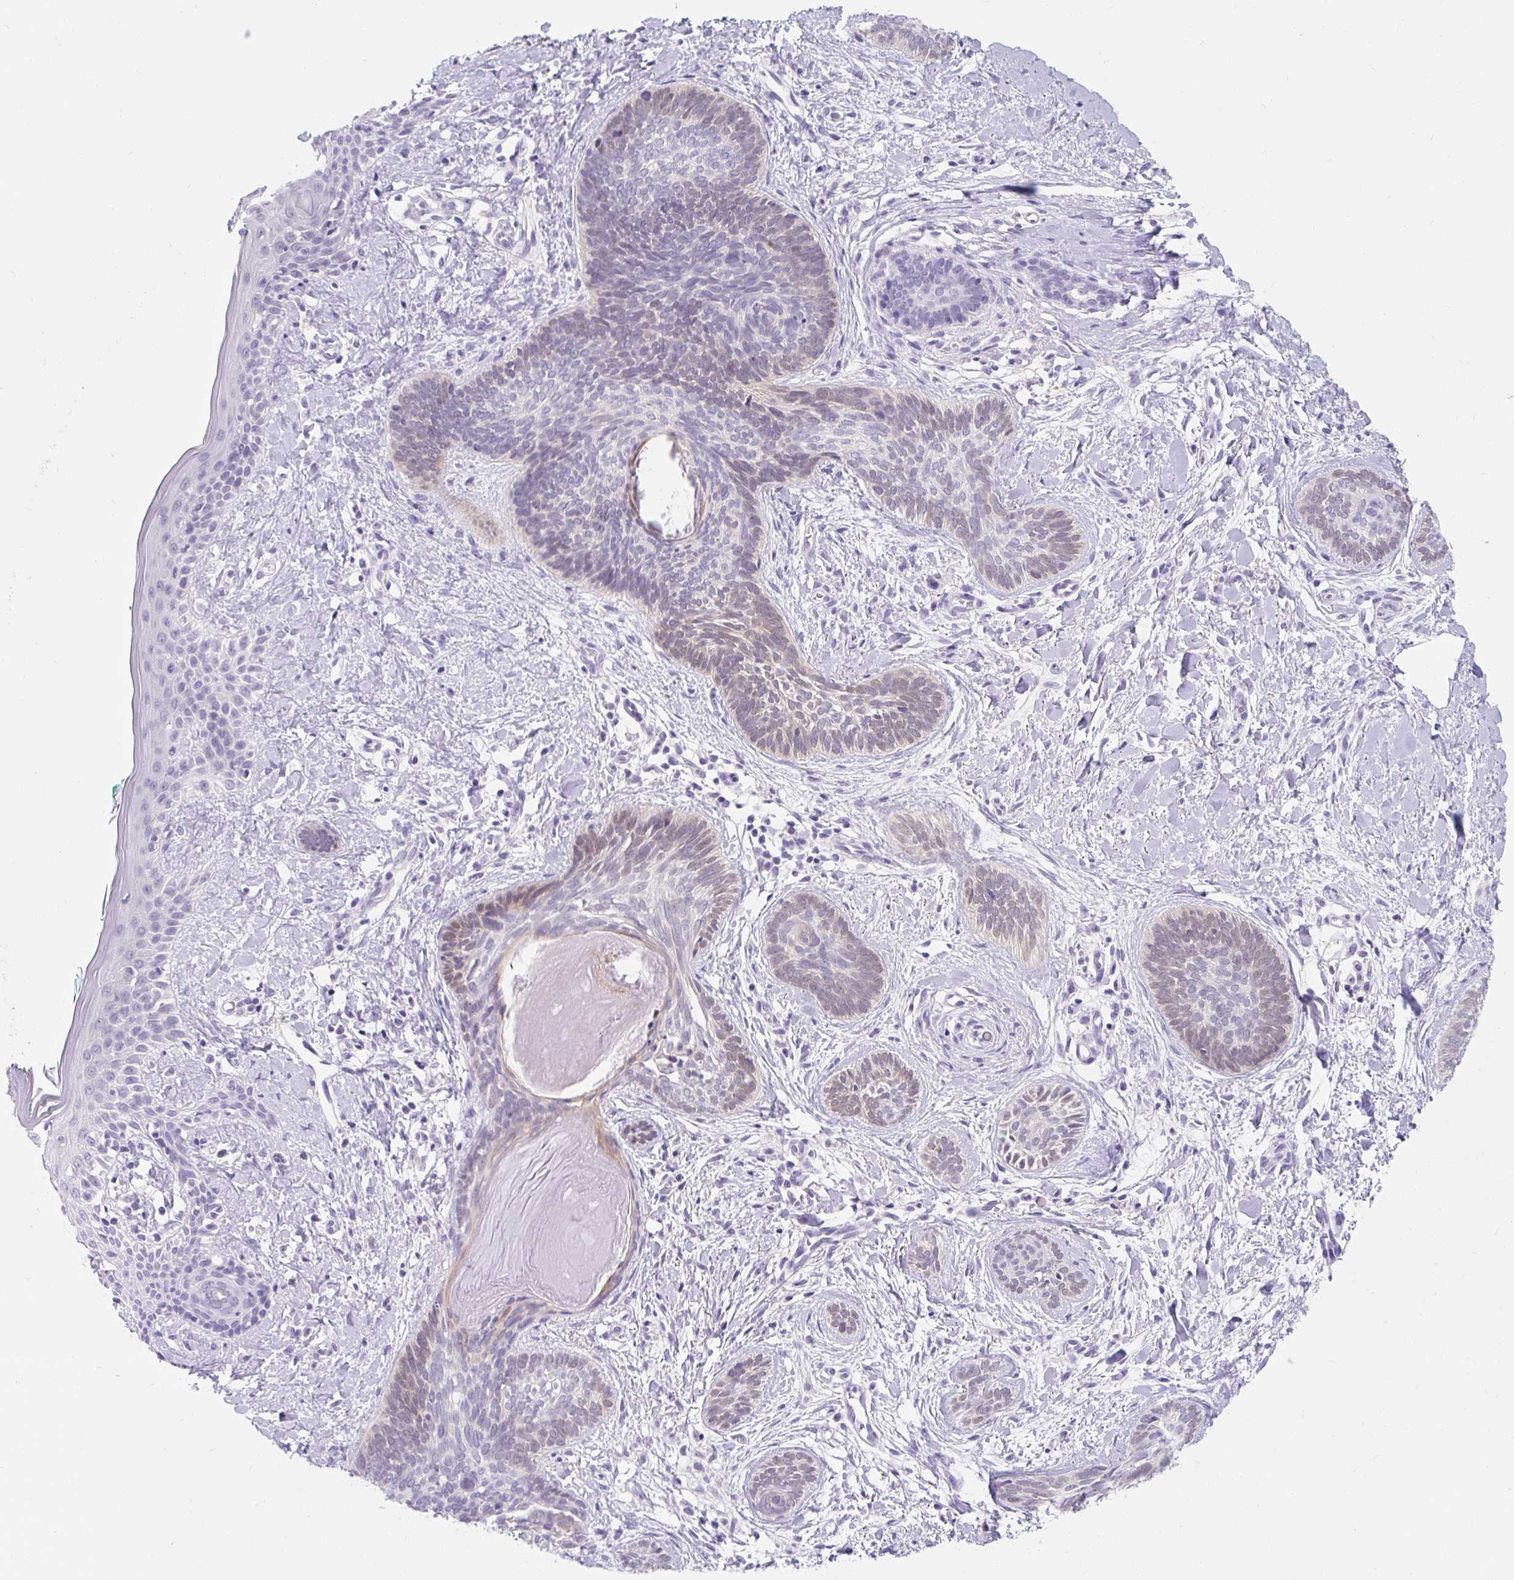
{"staining": {"intensity": "weak", "quantity": "<25%", "location": "nuclear"}, "tissue": "skin cancer", "cell_type": "Tumor cells", "image_type": "cancer", "snomed": [{"axis": "morphology", "description": "Basal cell carcinoma"}, {"axis": "topography", "description": "Skin"}], "caption": "An immunohistochemistry micrograph of basal cell carcinoma (skin) is shown. There is no staining in tumor cells of basal cell carcinoma (skin).", "gene": "ITPK1", "patient": {"sex": "female", "age": 81}}